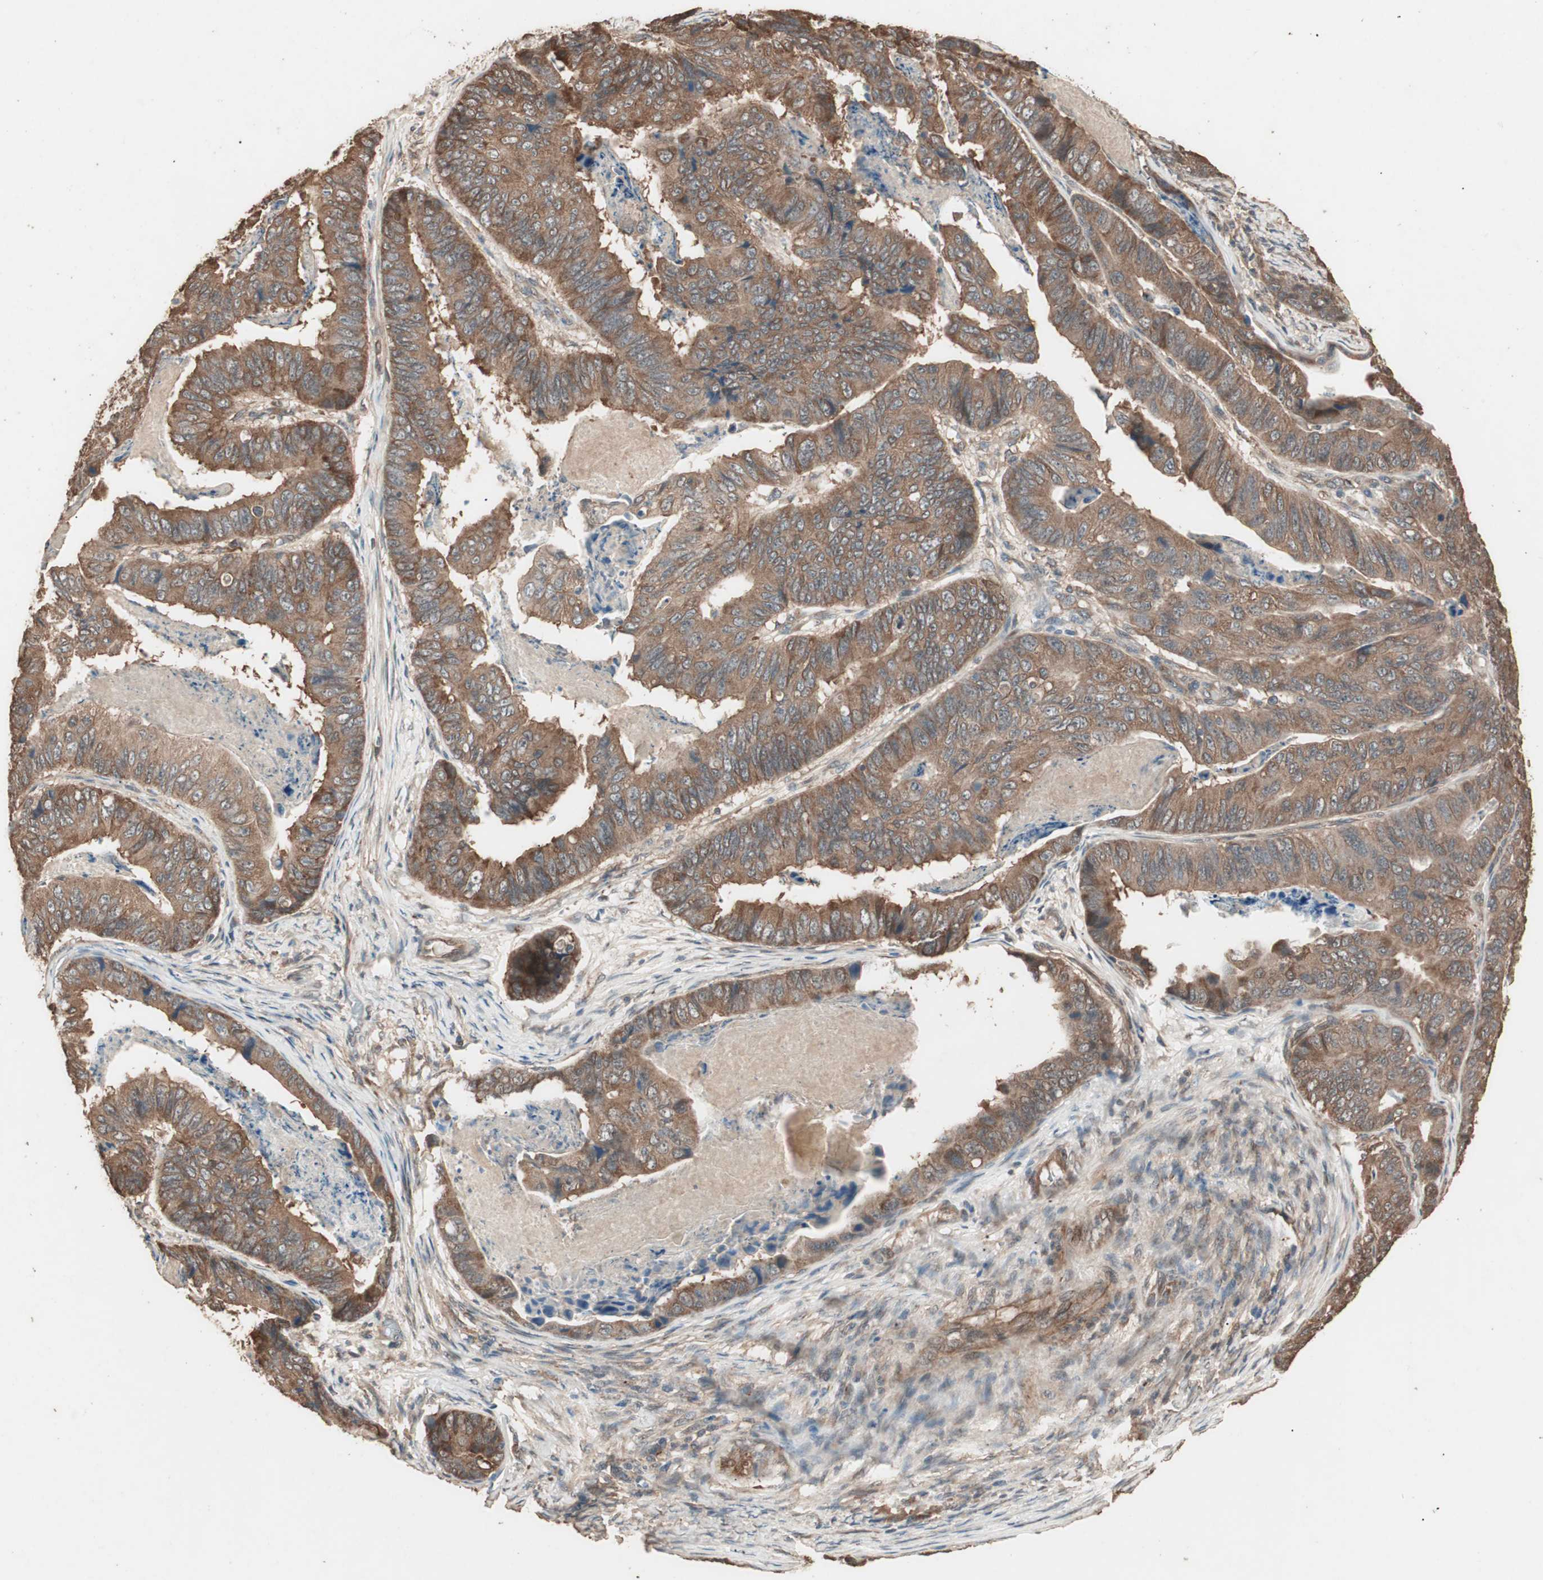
{"staining": {"intensity": "moderate", "quantity": ">75%", "location": "cytoplasmic/membranous"}, "tissue": "stomach cancer", "cell_type": "Tumor cells", "image_type": "cancer", "snomed": [{"axis": "morphology", "description": "Adenocarcinoma, NOS"}, {"axis": "topography", "description": "Stomach, lower"}], "caption": "Brown immunohistochemical staining in human stomach adenocarcinoma displays moderate cytoplasmic/membranous expression in approximately >75% of tumor cells.", "gene": "CCN4", "patient": {"sex": "male", "age": 77}}